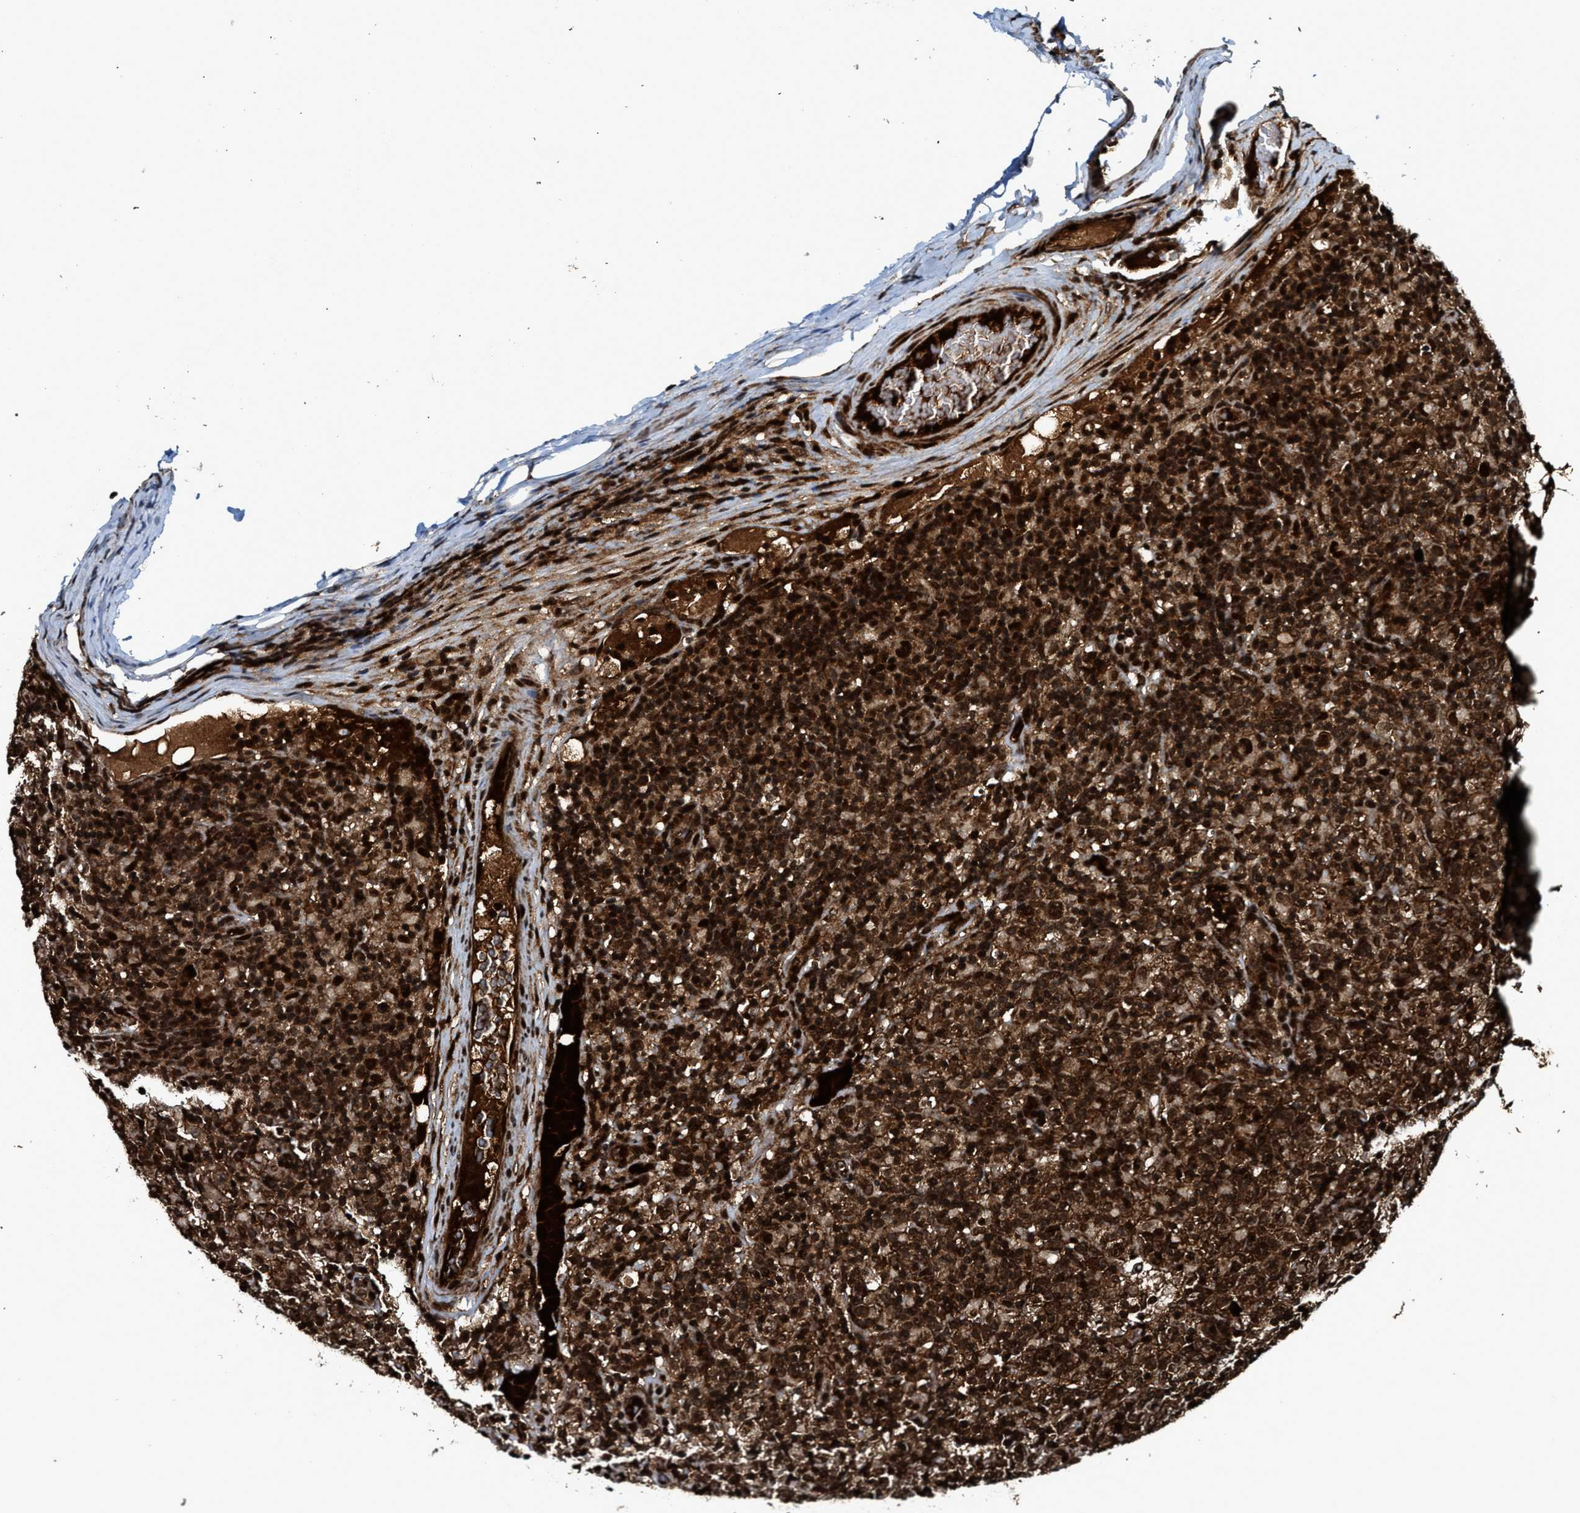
{"staining": {"intensity": "strong", "quantity": ">75%", "location": "cytoplasmic/membranous,nuclear"}, "tissue": "lymphoma", "cell_type": "Tumor cells", "image_type": "cancer", "snomed": [{"axis": "morphology", "description": "Hodgkin's disease, NOS"}, {"axis": "topography", "description": "Lymph node"}], "caption": "Protein expression analysis of lymphoma exhibits strong cytoplasmic/membranous and nuclear staining in about >75% of tumor cells. (Brightfield microscopy of DAB IHC at high magnification).", "gene": "MDM2", "patient": {"sex": "male", "age": 70}}